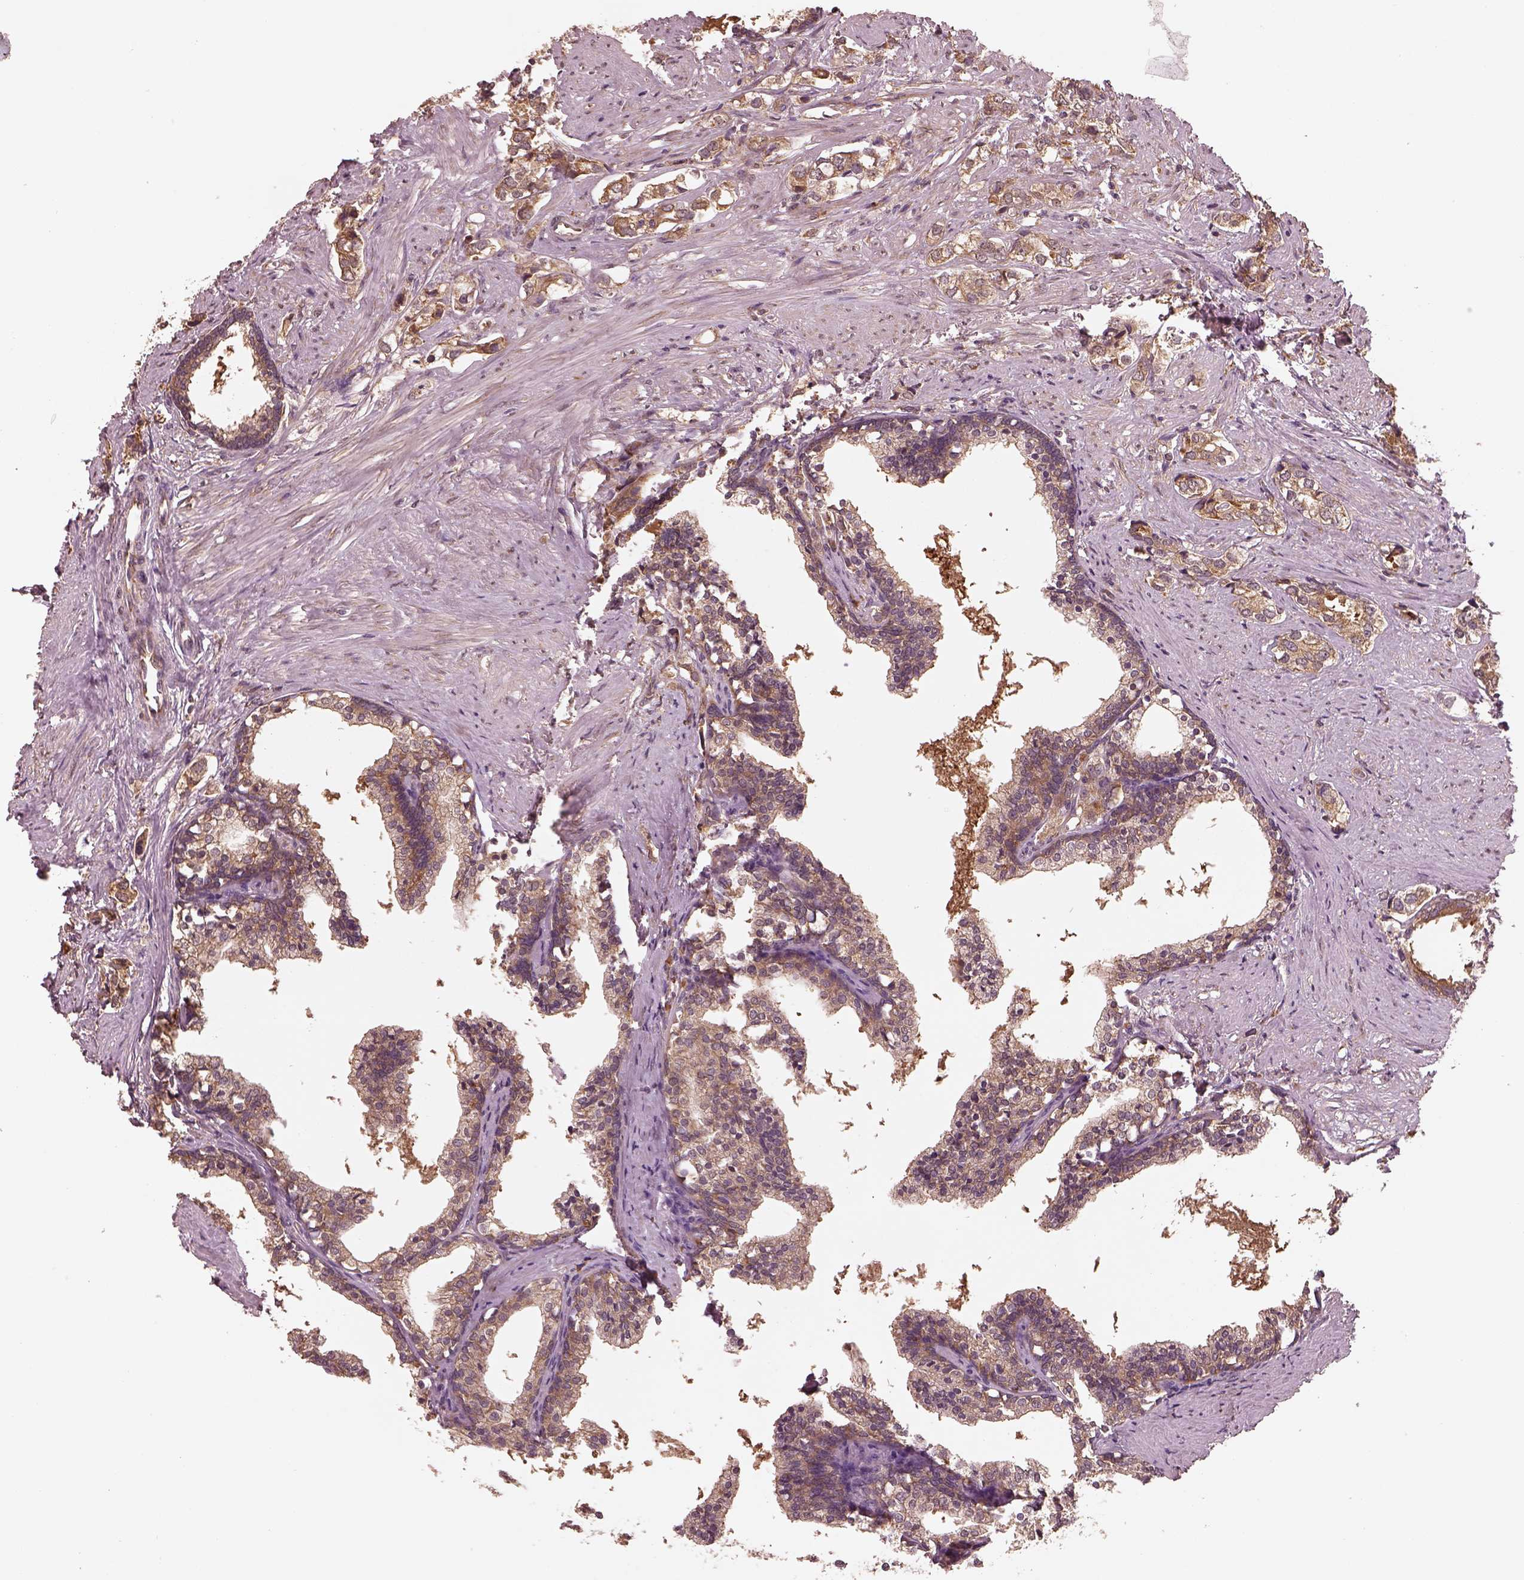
{"staining": {"intensity": "moderate", "quantity": ">75%", "location": "cytoplasmic/membranous"}, "tissue": "prostate cancer", "cell_type": "Tumor cells", "image_type": "cancer", "snomed": [{"axis": "morphology", "description": "Adenocarcinoma, NOS"}, {"axis": "topography", "description": "Prostate and seminal vesicle, NOS"}], "caption": "Moderate cytoplasmic/membranous protein positivity is identified in about >75% of tumor cells in prostate cancer (adenocarcinoma).", "gene": "RPS5", "patient": {"sex": "male", "age": 63}}